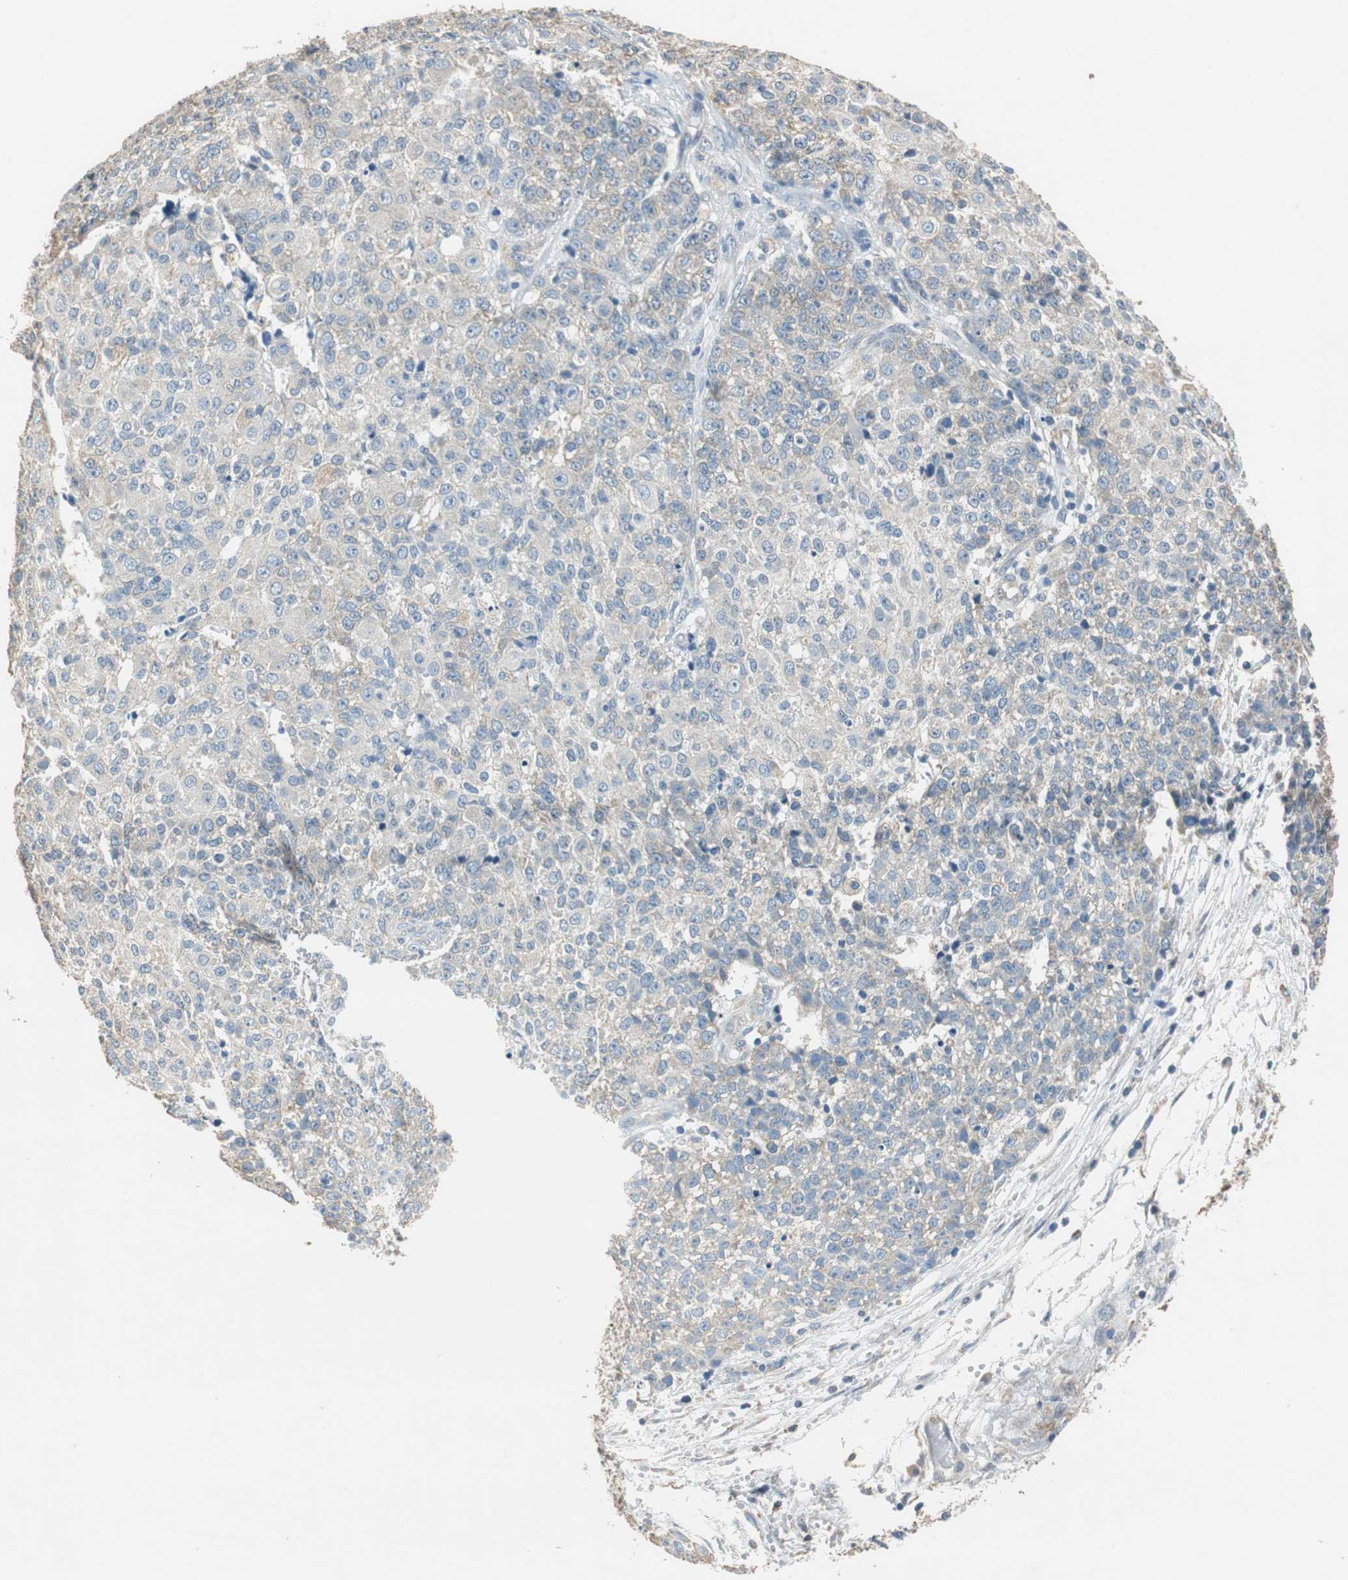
{"staining": {"intensity": "weak", "quantity": "25%-75%", "location": "cytoplasmic/membranous"}, "tissue": "ovarian cancer", "cell_type": "Tumor cells", "image_type": "cancer", "snomed": [{"axis": "morphology", "description": "Carcinoma, endometroid"}, {"axis": "topography", "description": "Ovary"}], "caption": "This histopathology image displays immunohistochemistry staining of ovarian cancer, with low weak cytoplasmic/membranous positivity in about 25%-75% of tumor cells.", "gene": "ALDH4A1", "patient": {"sex": "female", "age": 42}}